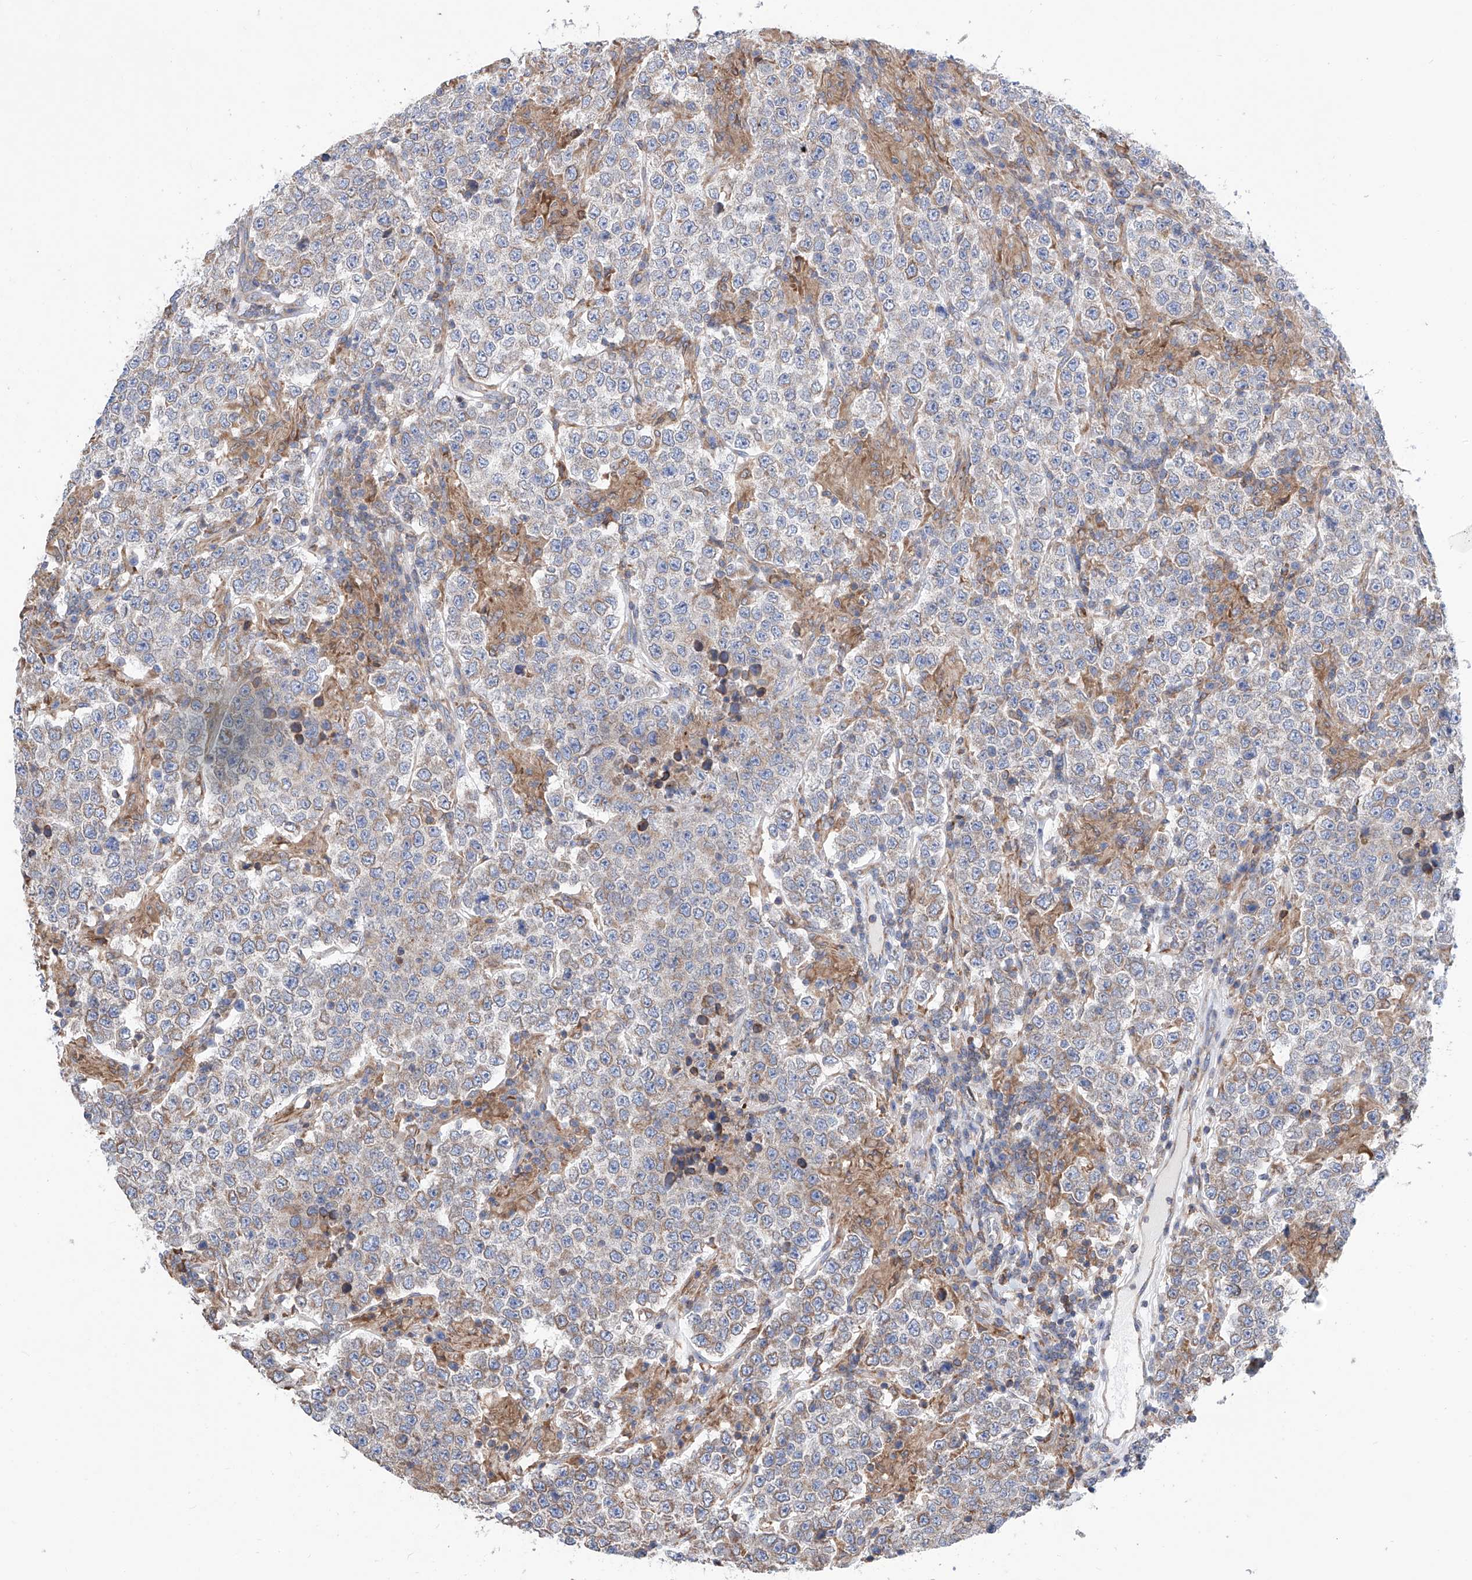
{"staining": {"intensity": "weak", "quantity": "<25%", "location": "cytoplasmic/membranous"}, "tissue": "testis cancer", "cell_type": "Tumor cells", "image_type": "cancer", "snomed": [{"axis": "morphology", "description": "Normal tissue, NOS"}, {"axis": "morphology", "description": "Urothelial carcinoma, High grade"}, {"axis": "morphology", "description": "Seminoma, NOS"}, {"axis": "morphology", "description": "Carcinoma, Embryonal, NOS"}, {"axis": "topography", "description": "Urinary bladder"}, {"axis": "topography", "description": "Testis"}], "caption": "Testis cancer (urothelial carcinoma (high-grade)) was stained to show a protein in brown. There is no significant expression in tumor cells.", "gene": "MAD2L1", "patient": {"sex": "male", "age": 41}}